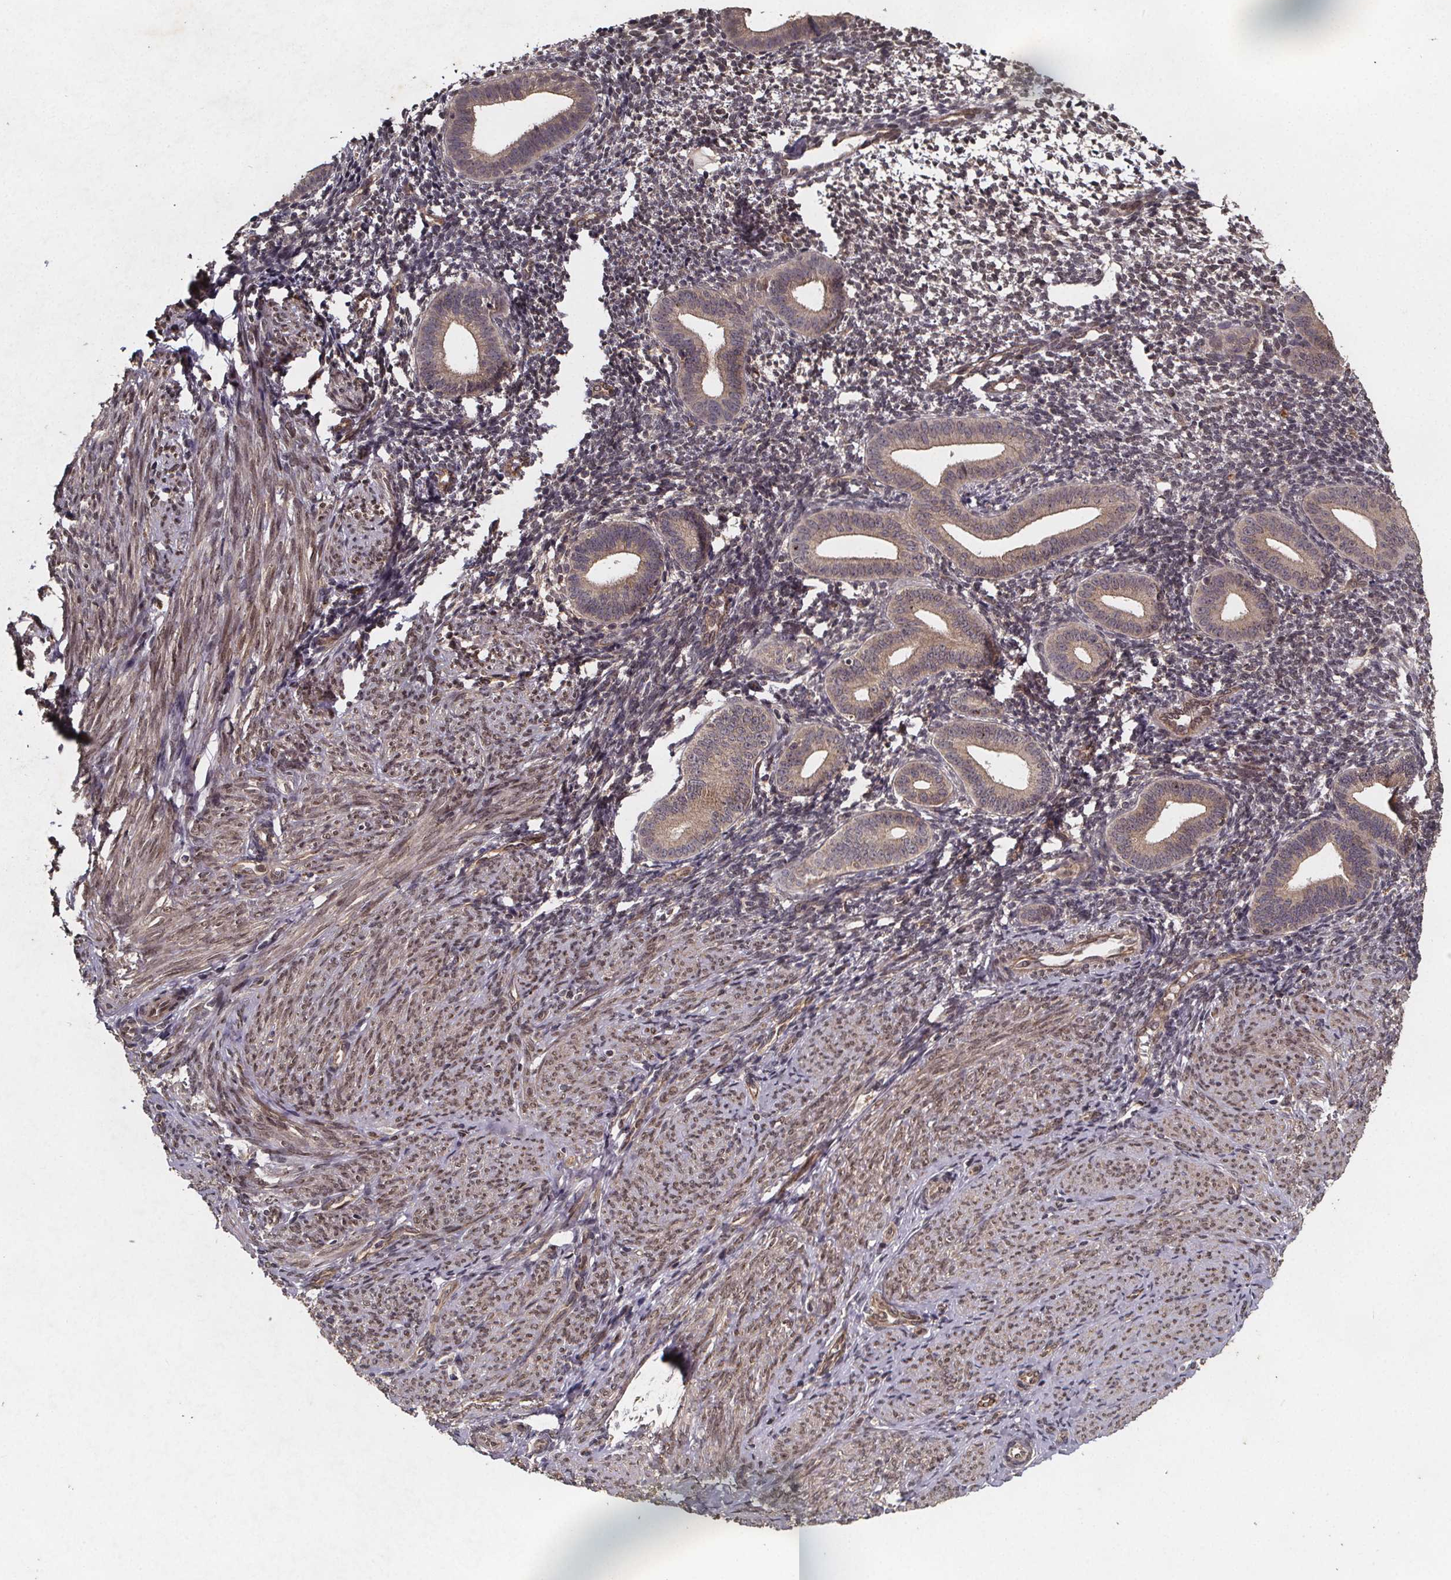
{"staining": {"intensity": "weak", "quantity": "<25%", "location": "cytoplasmic/membranous"}, "tissue": "endometrium", "cell_type": "Cells in endometrial stroma", "image_type": "normal", "snomed": [{"axis": "morphology", "description": "Normal tissue, NOS"}, {"axis": "topography", "description": "Endometrium"}], "caption": "DAB immunohistochemical staining of unremarkable human endometrium exhibits no significant staining in cells in endometrial stroma. (DAB immunohistochemistry, high magnification).", "gene": "PIERCE2", "patient": {"sex": "female", "age": 40}}